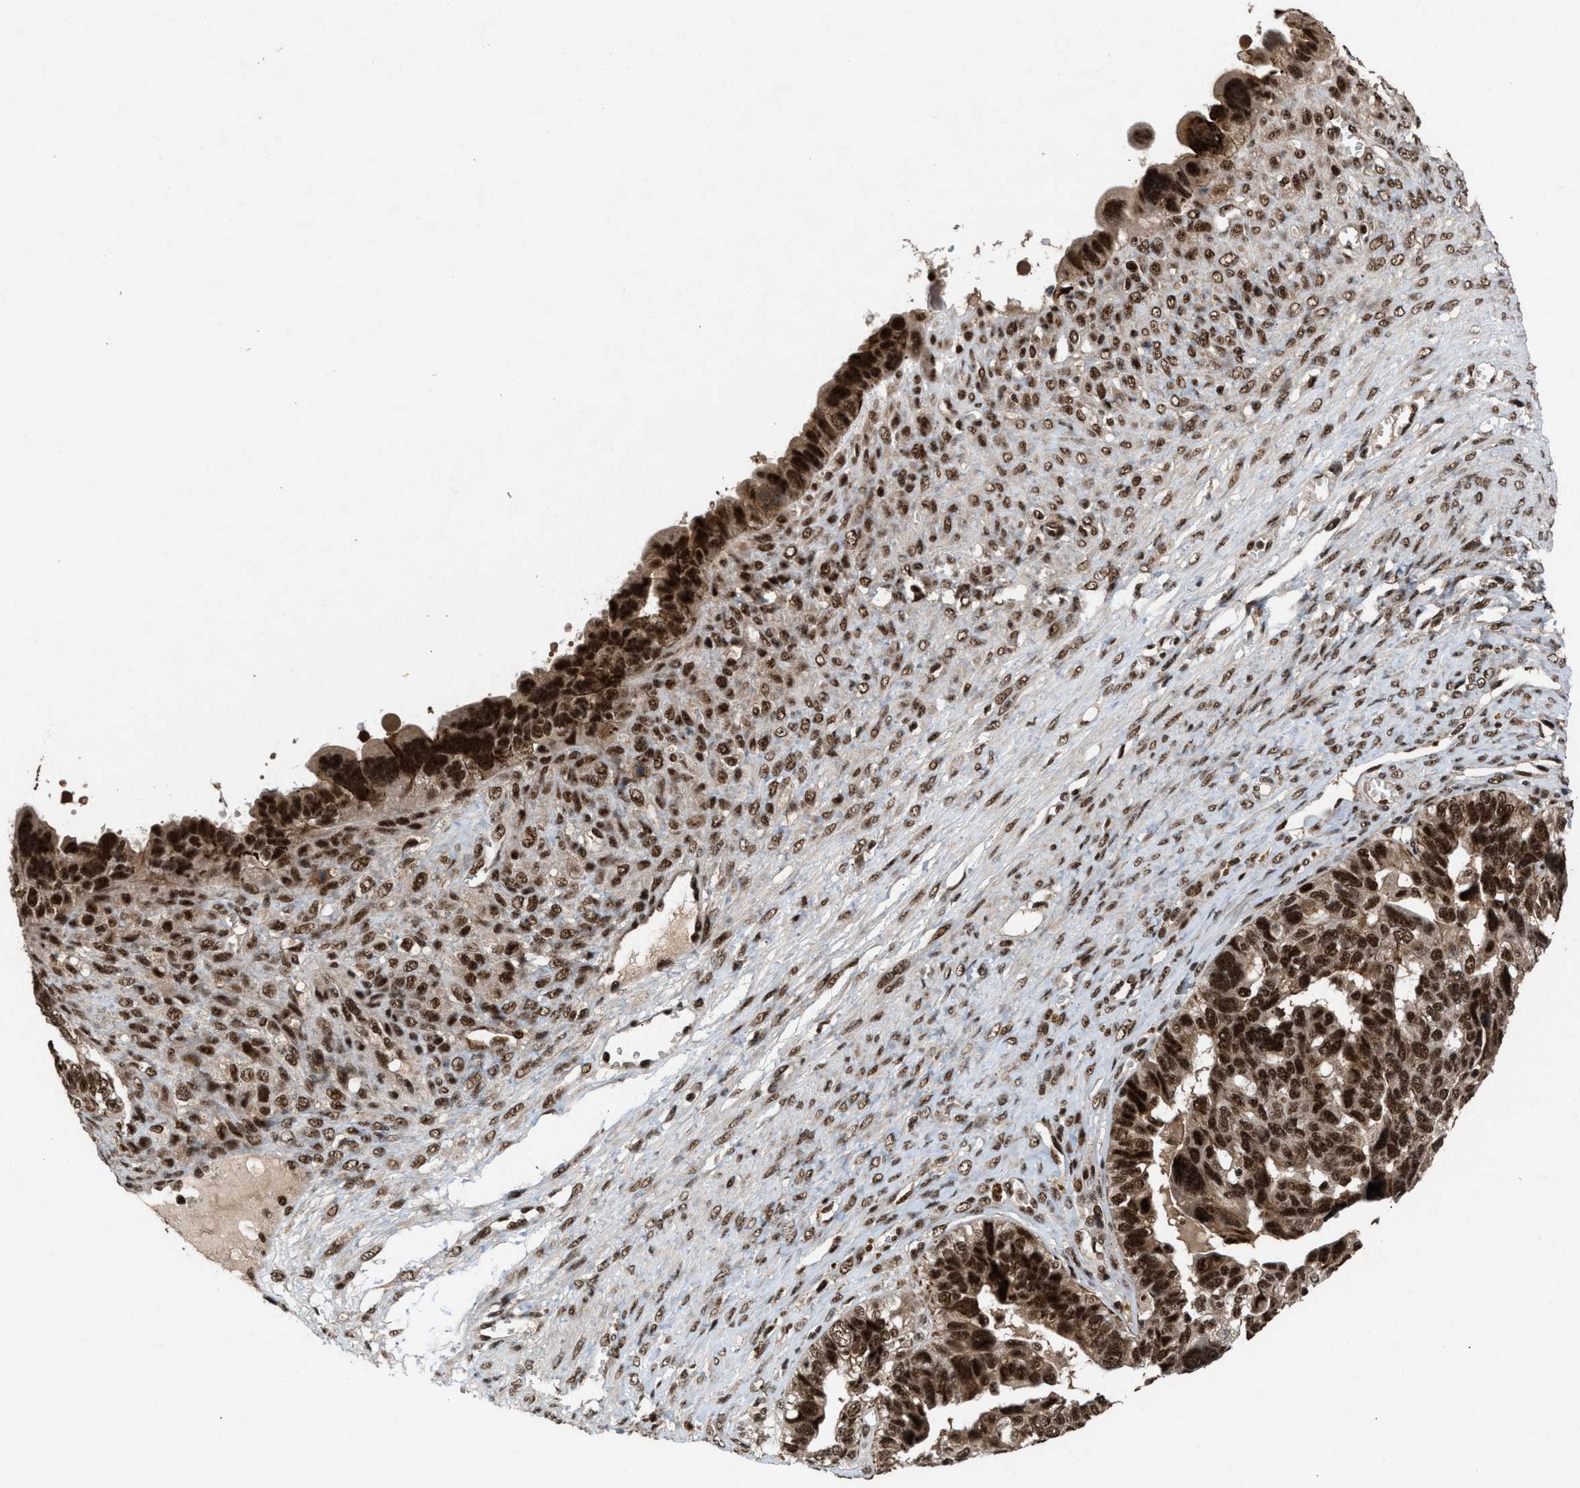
{"staining": {"intensity": "strong", "quantity": ">75%", "location": "cytoplasmic/membranous,nuclear"}, "tissue": "ovarian cancer", "cell_type": "Tumor cells", "image_type": "cancer", "snomed": [{"axis": "morphology", "description": "Cystadenocarcinoma, serous, NOS"}, {"axis": "topography", "description": "Ovary"}], "caption": "Immunohistochemical staining of ovarian serous cystadenocarcinoma reveals high levels of strong cytoplasmic/membranous and nuclear protein positivity in approximately >75% of tumor cells.", "gene": "PRPF4", "patient": {"sex": "female", "age": 79}}